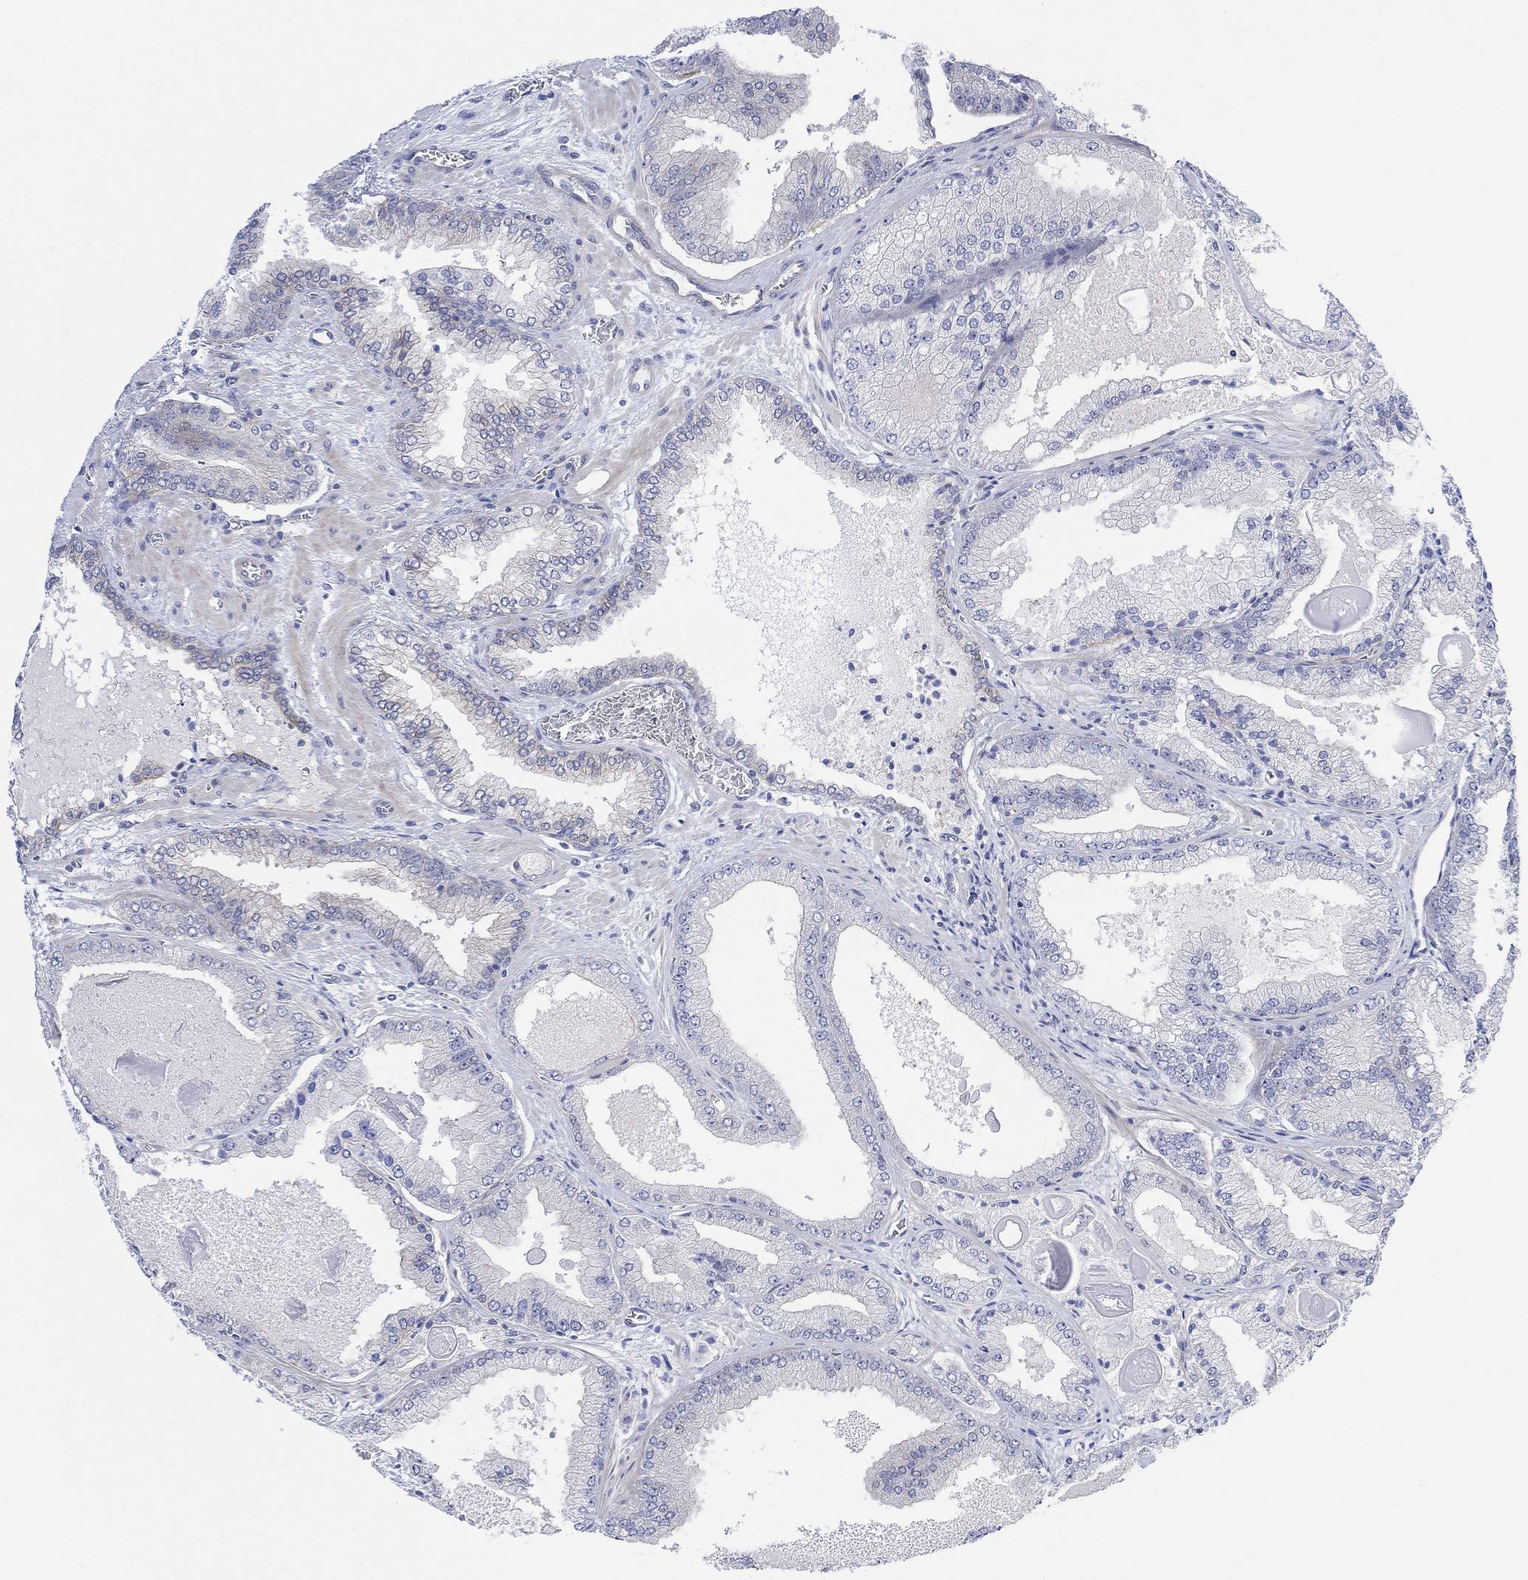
{"staining": {"intensity": "negative", "quantity": "none", "location": "none"}, "tissue": "prostate cancer", "cell_type": "Tumor cells", "image_type": "cancer", "snomed": [{"axis": "morphology", "description": "Adenocarcinoma, Low grade"}, {"axis": "topography", "description": "Prostate"}], "caption": "Micrograph shows no protein positivity in tumor cells of prostate cancer (adenocarcinoma (low-grade)) tissue. Nuclei are stained in blue.", "gene": "TLDC2", "patient": {"sex": "male", "age": 72}}